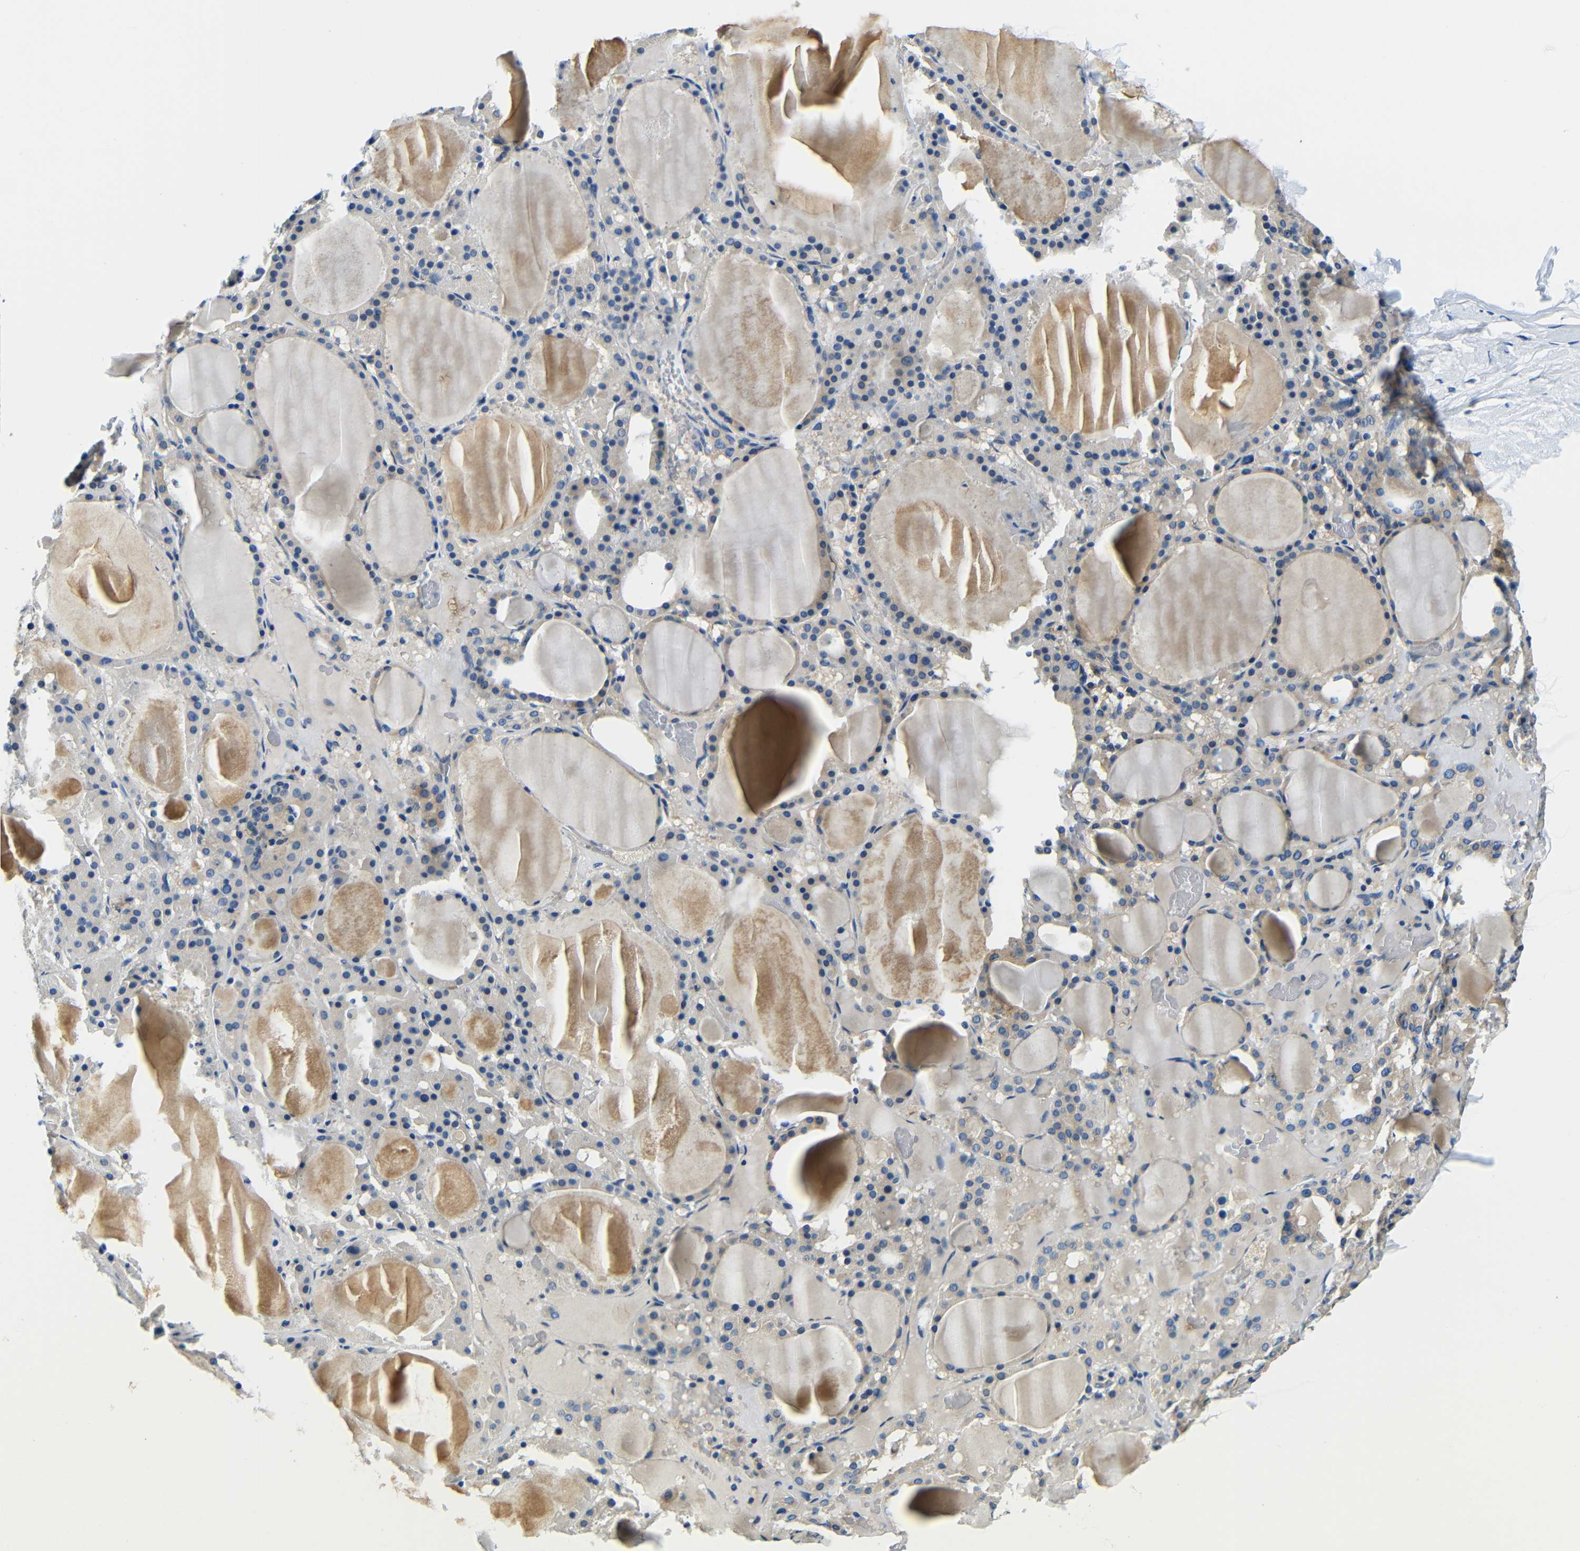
{"staining": {"intensity": "weak", "quantity": "<25%", "location": "cytoplasmic/membranous"}, "tissue": "thyroid gland", "cell_type": "Glandular cells", "image_type": "normal", "snomed": [{"axis": "morphology", "description": "Normal tissue, NOS"}, {"axis": "morphology", "description": "Carcinoma, NOS"}, {"axis": "topography", "description": "Thyroid gland"}], "caption": "Immunohistochemical staining of benign human thyroid gland shows no significant expression in glandular cells.", "gene": "FMO5", "patient": {"sex": "female", "age": 86}}